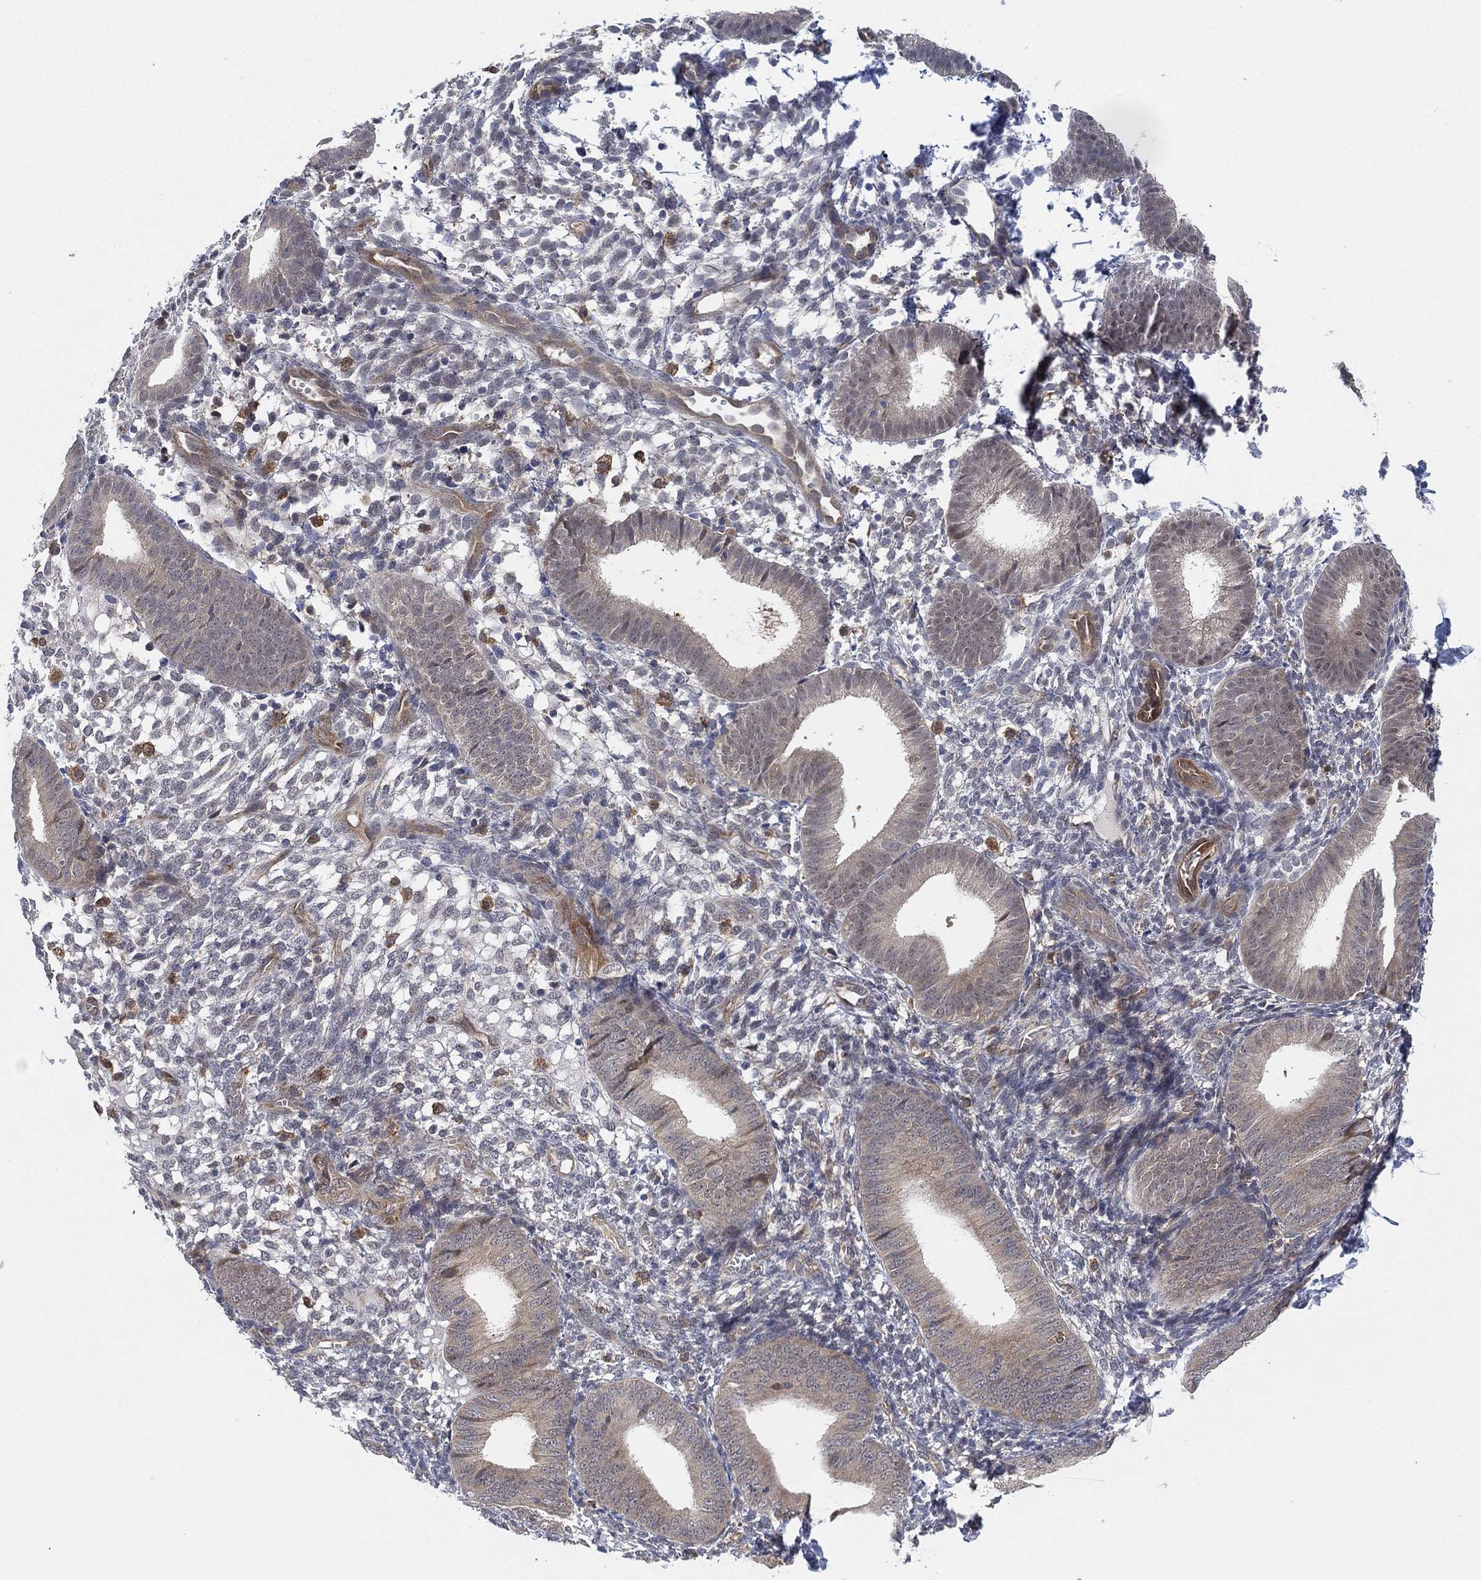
{"staining": {"intensity": "negative", "quantity": "none", "location": "none"}, "tissue": "endometrium", "cell_type": "Cells in endometrial stroma", "image_type": "normal", "snomed": [{"axis": "morphology", "description": "Normal tissue, NOS"}, {"axis": "topography", "description": "Endometrium"}], "caption": "This is a photomicrograph of immunohistochemistry staining of normal endometrium, which shows no positivity in cells in endometrial stroma.", "gene": "FES", "patient": {"sex": "female", "age": 39}}